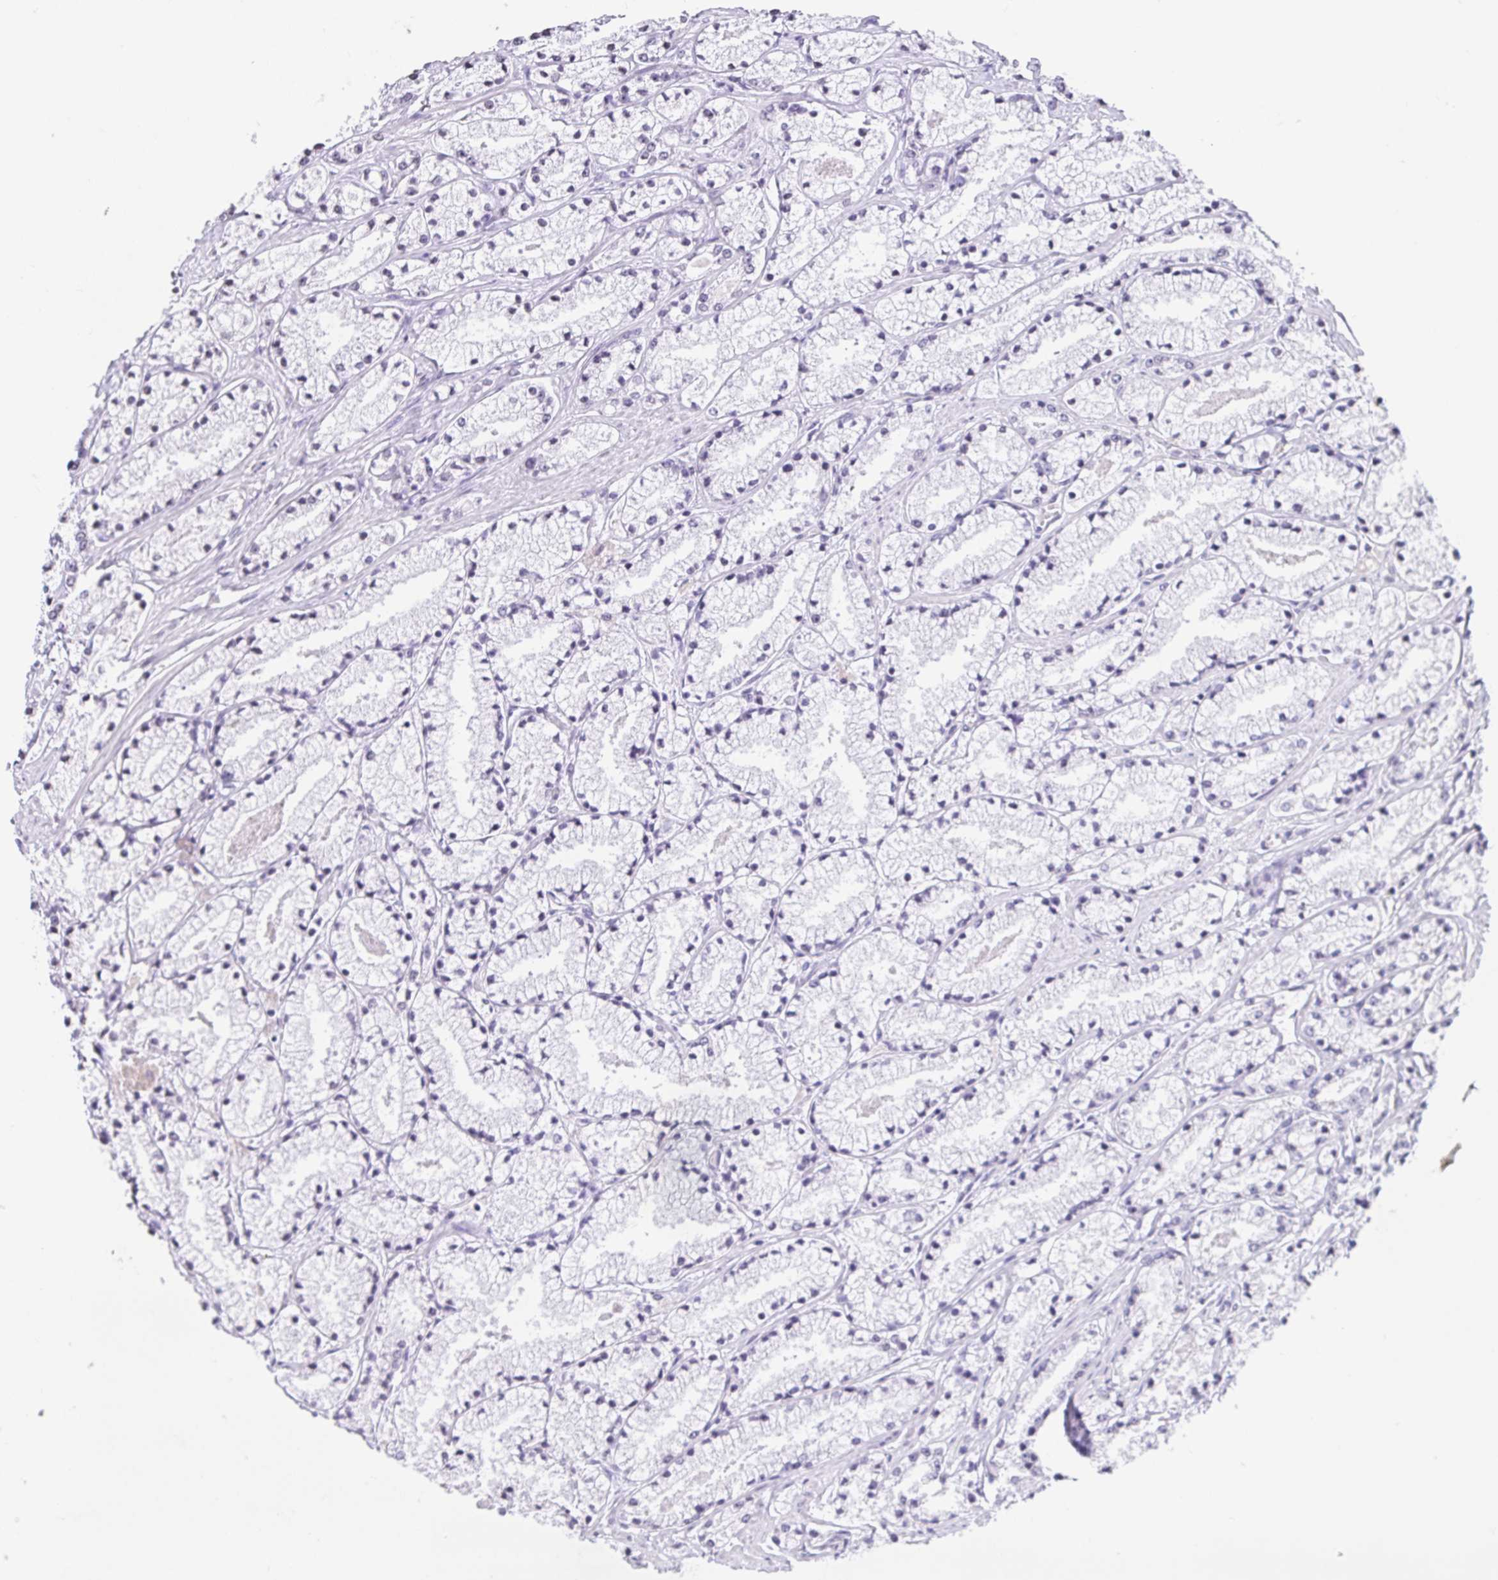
{"staining": {"intensity": "negative", "quantity": "none", "location": "none"}, "tissue": "prostate cancer", "cell_type": "Tumor cells", "image_type": "cancer", "snomed": [{"axis": "morphology", "description": "Adenocarcinoma, High grade"}, {"axis": "topography", "description": "Prostate"}], "caption": "Tumor cells show no significant protein expression in high-grade adenocarcinoma (prostate).", "gene": "VCY1B", "patient": {"sex": "male", "age": 63}}